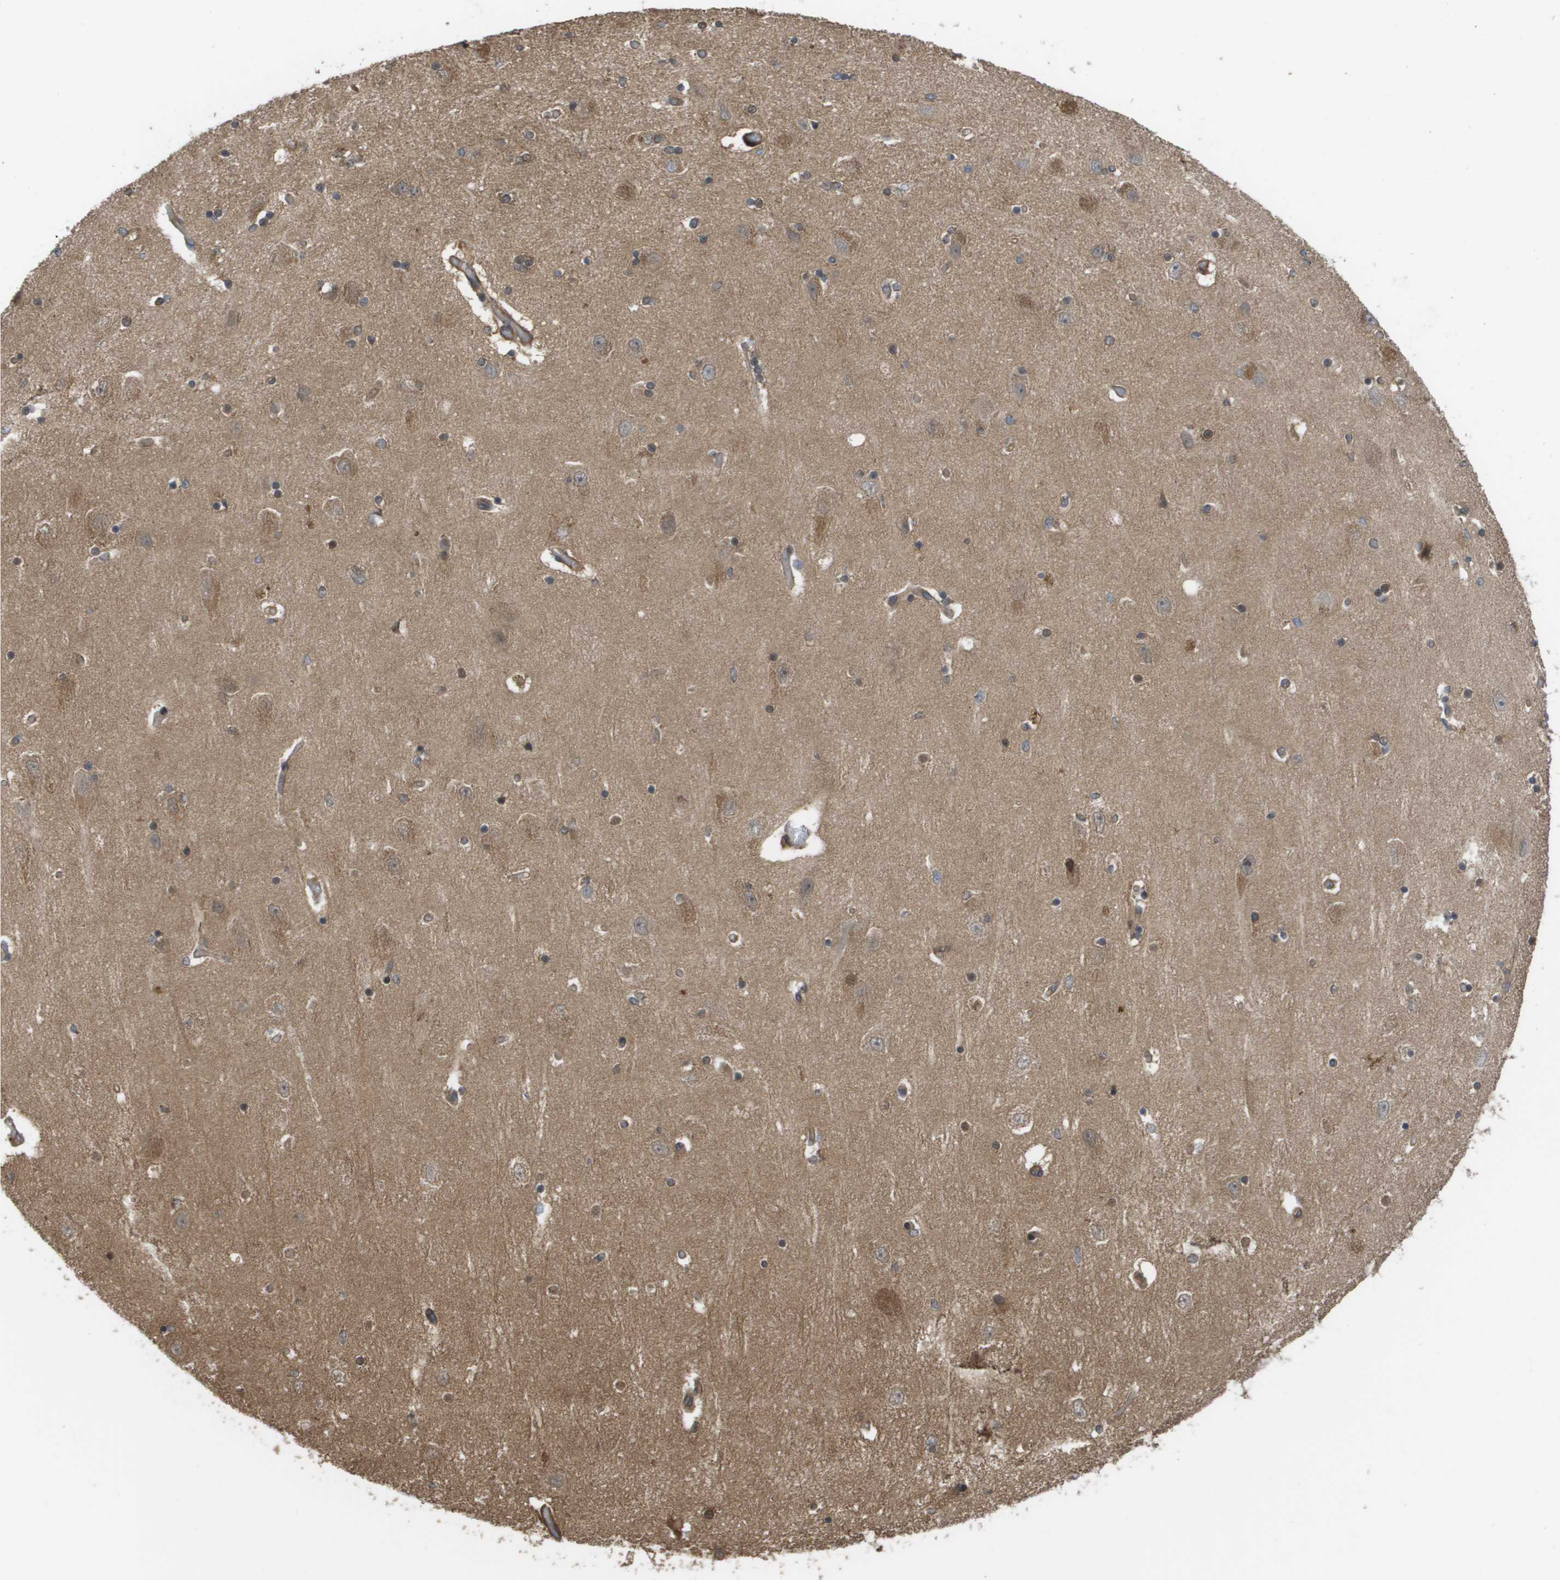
{"staining": {"intensity": "moderate", "quantity": "25%-75%", "location": "cytoplasmic/membranous"}, "tissue": "hippocampus", "cell_type": "Glial cells", "image_type": "normal", "snomed": [{"axis": "morphology", "description": "Normal tissue, NOS"}, {"axis": "topography", "description": "Hippocampus"}], "caption": "Immunohistochemical staining of benign human hippocampus reveals 25%-75% levels of moderate cytoplasmic/membranous protein positivity in about 25%-75% of glial cells.", "gene": "CTPS2", "patient": {"sex": "female", "age": 54}}